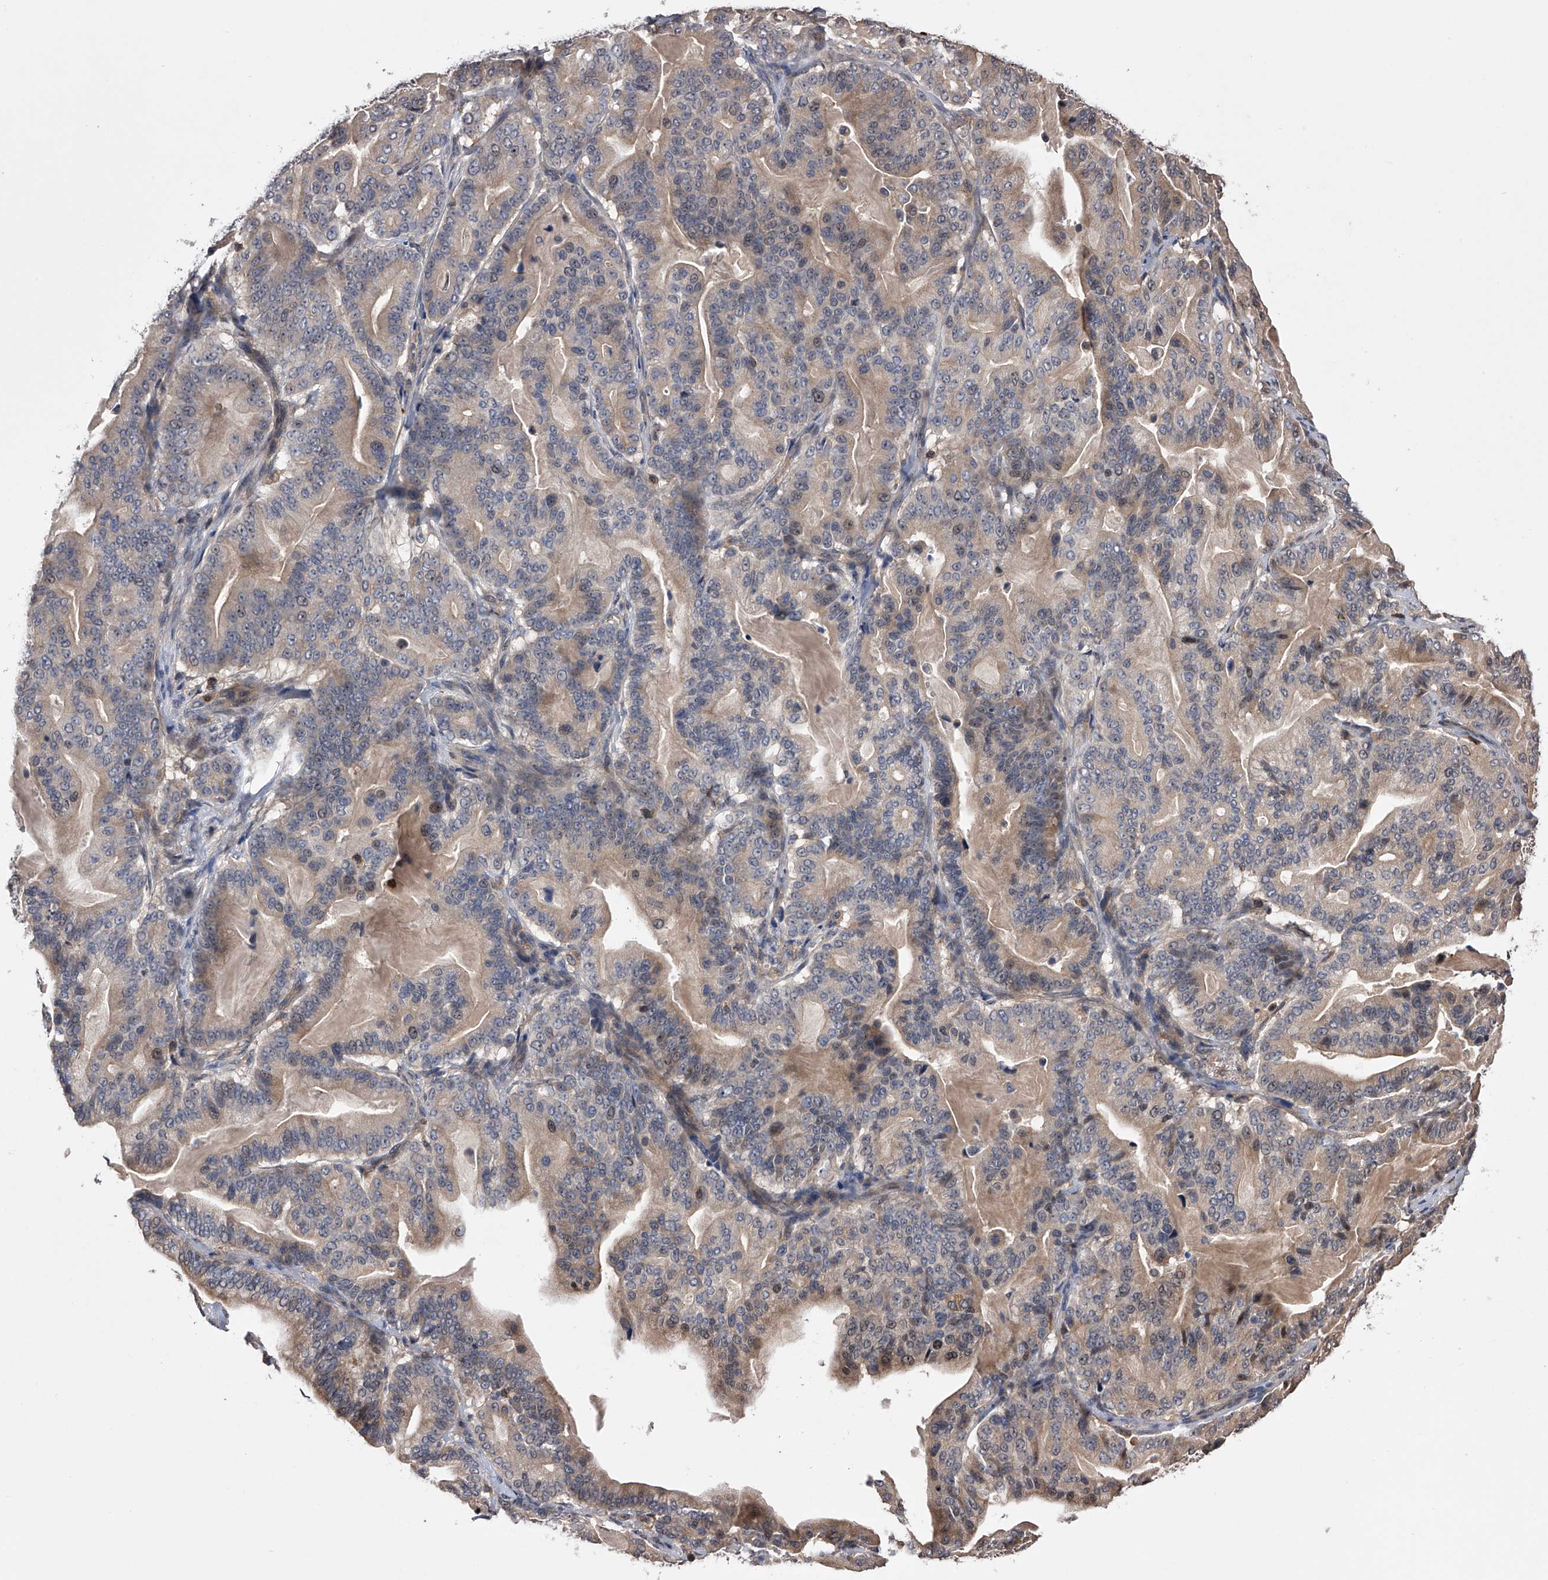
{"staining": {"intensity": "weak", "quantity": "25%-75%", "location": "cytoplasmic/membranous,nuclear"}, "tissue": "pancreatic cancer", "cell_type": "Tumor cells", "image_type": "cancer", "snomed": [{"axis": "morphology", "description": "Adenocarcinoma, NOS"}, {"axis": "topography", "description": "Pancreas"}], "caption": "This photomicrograph exhibits immunohistochemistry staining of human adenocarcinoma (pancreatic), with low weak cytoplasmic/membranous and nuclear expression in about 25%-75% of tumor cells.", "gene": "PAN3", "patient": {"sex": "male", "age": 63}}